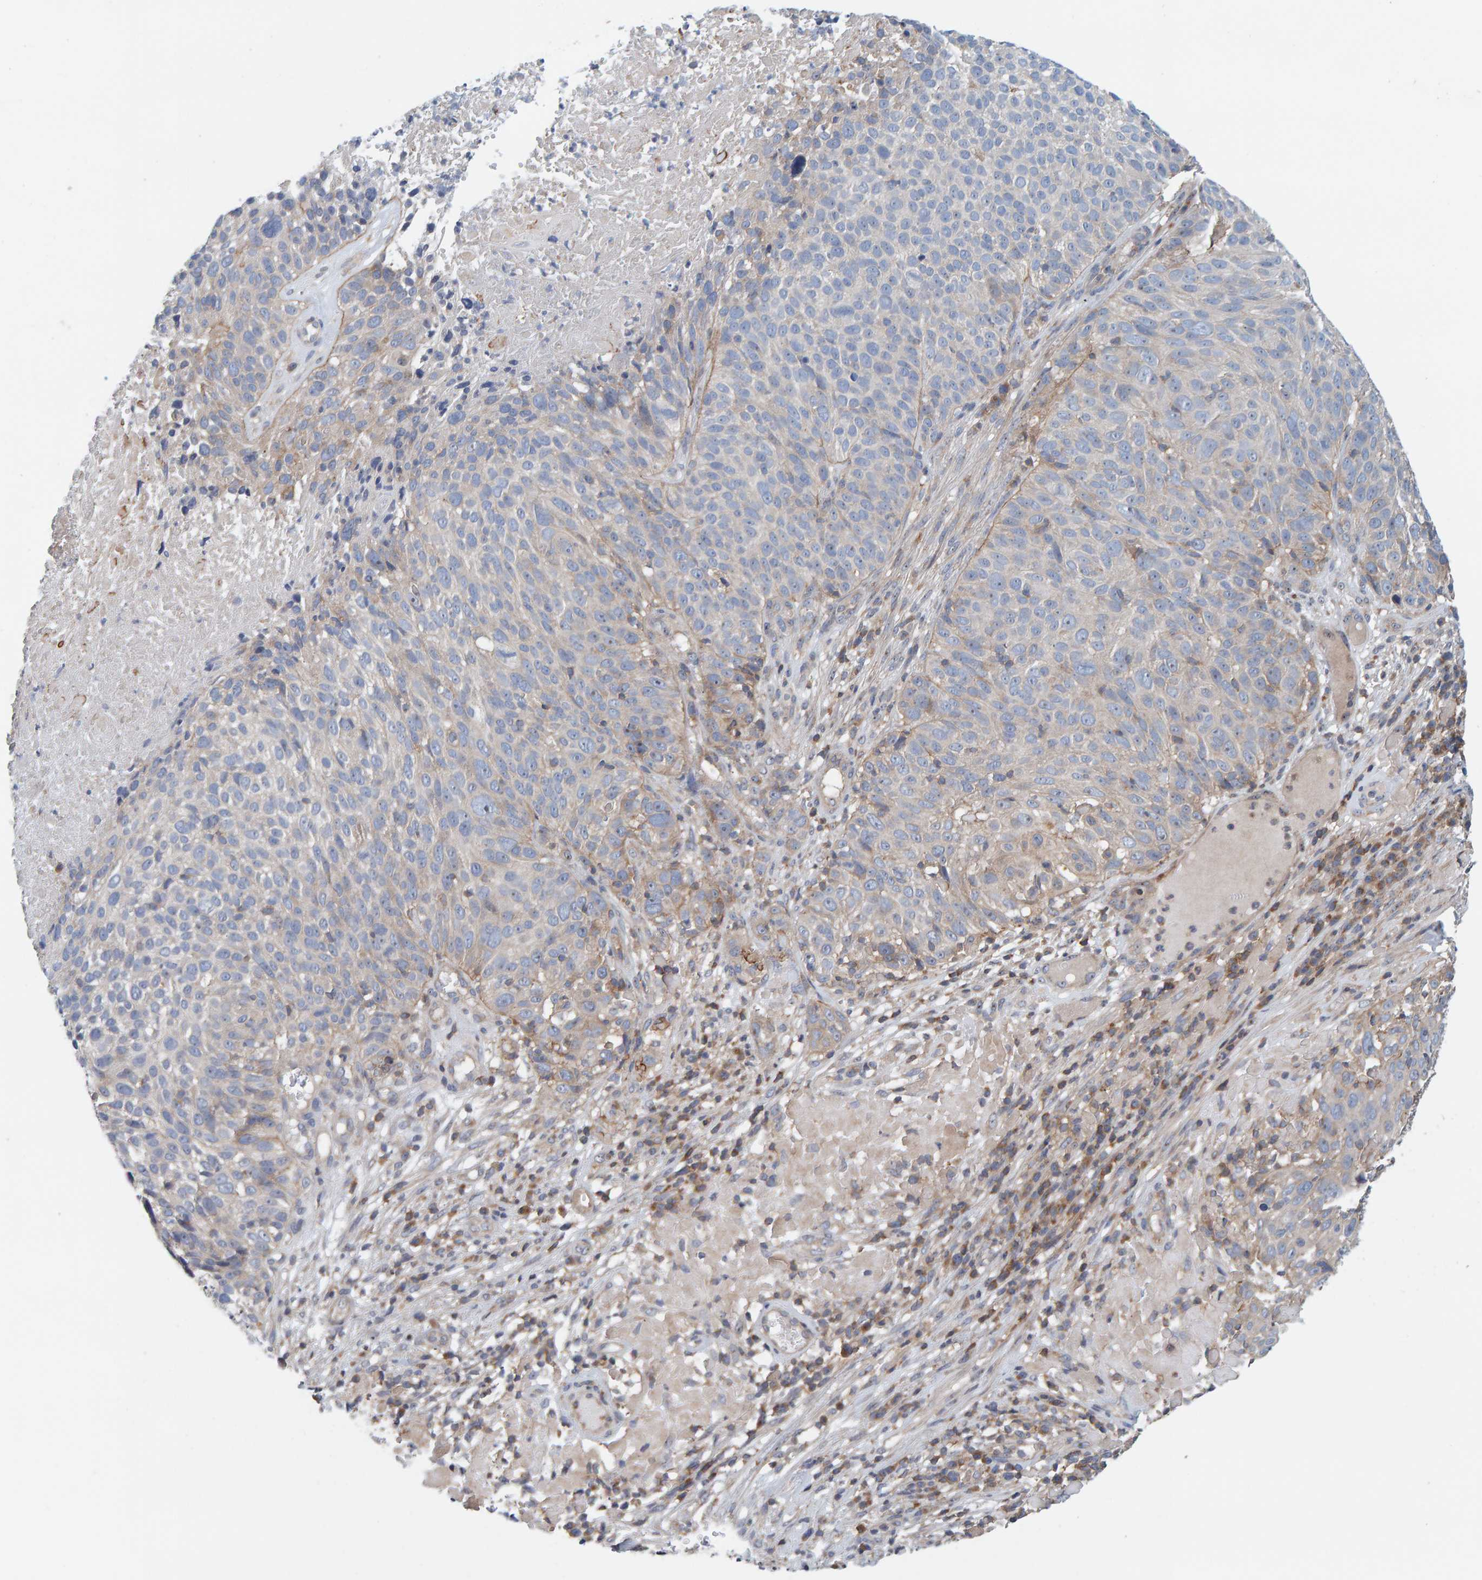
{"staining": {"intensity": "weak", "quantity": "<25%", "location": "cytoplasmic/membranous"}, "tissue": "cervical cancer", "cell_type": "Tumor cells", "image_type": "cancer", "snomed": [{"axis": "morphology", "description": "Squamous cell carcinoma, NOS"}, {"axis": "topography", "description": "Cervix"}], "caption": "This is an immunohistochemistry photomicrograph of cervical cancer (squamous cell carcinoma). There is no positivity in tumor cells.", "gene": "CCM2", "patient": {"sex": "female", "age": 74}}